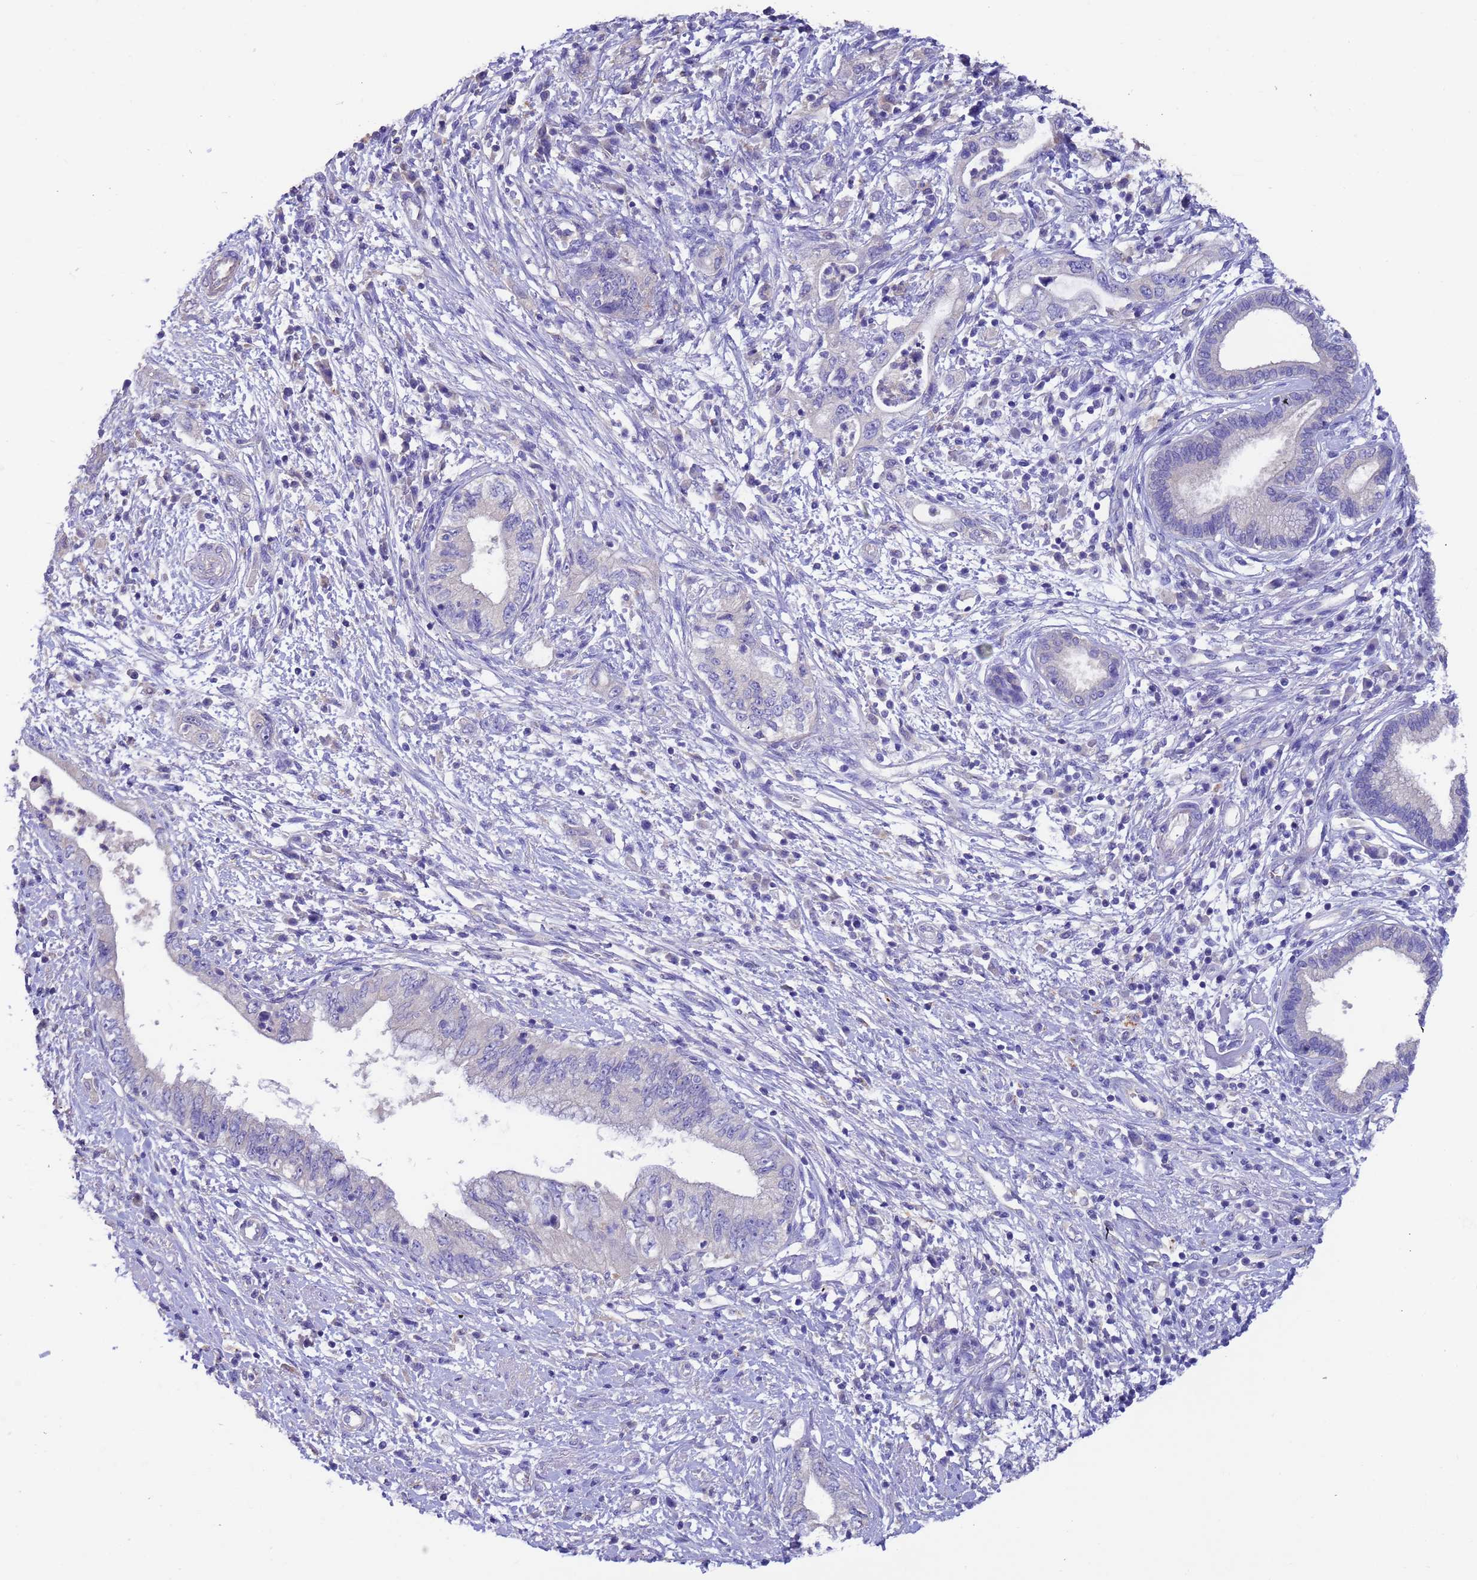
{"staining": {"intensity": "negative", "quantity": "none", "location": "none"}, "tissue": "pancreatic cancer", "cell_type": "Tumor cells", "image_type": "cancer", "snomed": [{"axis": "morphology", "description": "Adenocarcinoma, NOS"}, {"axis": "topography", "description": "Pancreas"}], "caption": "Pancreatic adenocarcinoma stained for a protein using immunohistochemistry demonstrates no staining tumor cells.", "gene": "SRL", "patient": {"sex": "female", "age": 73}}